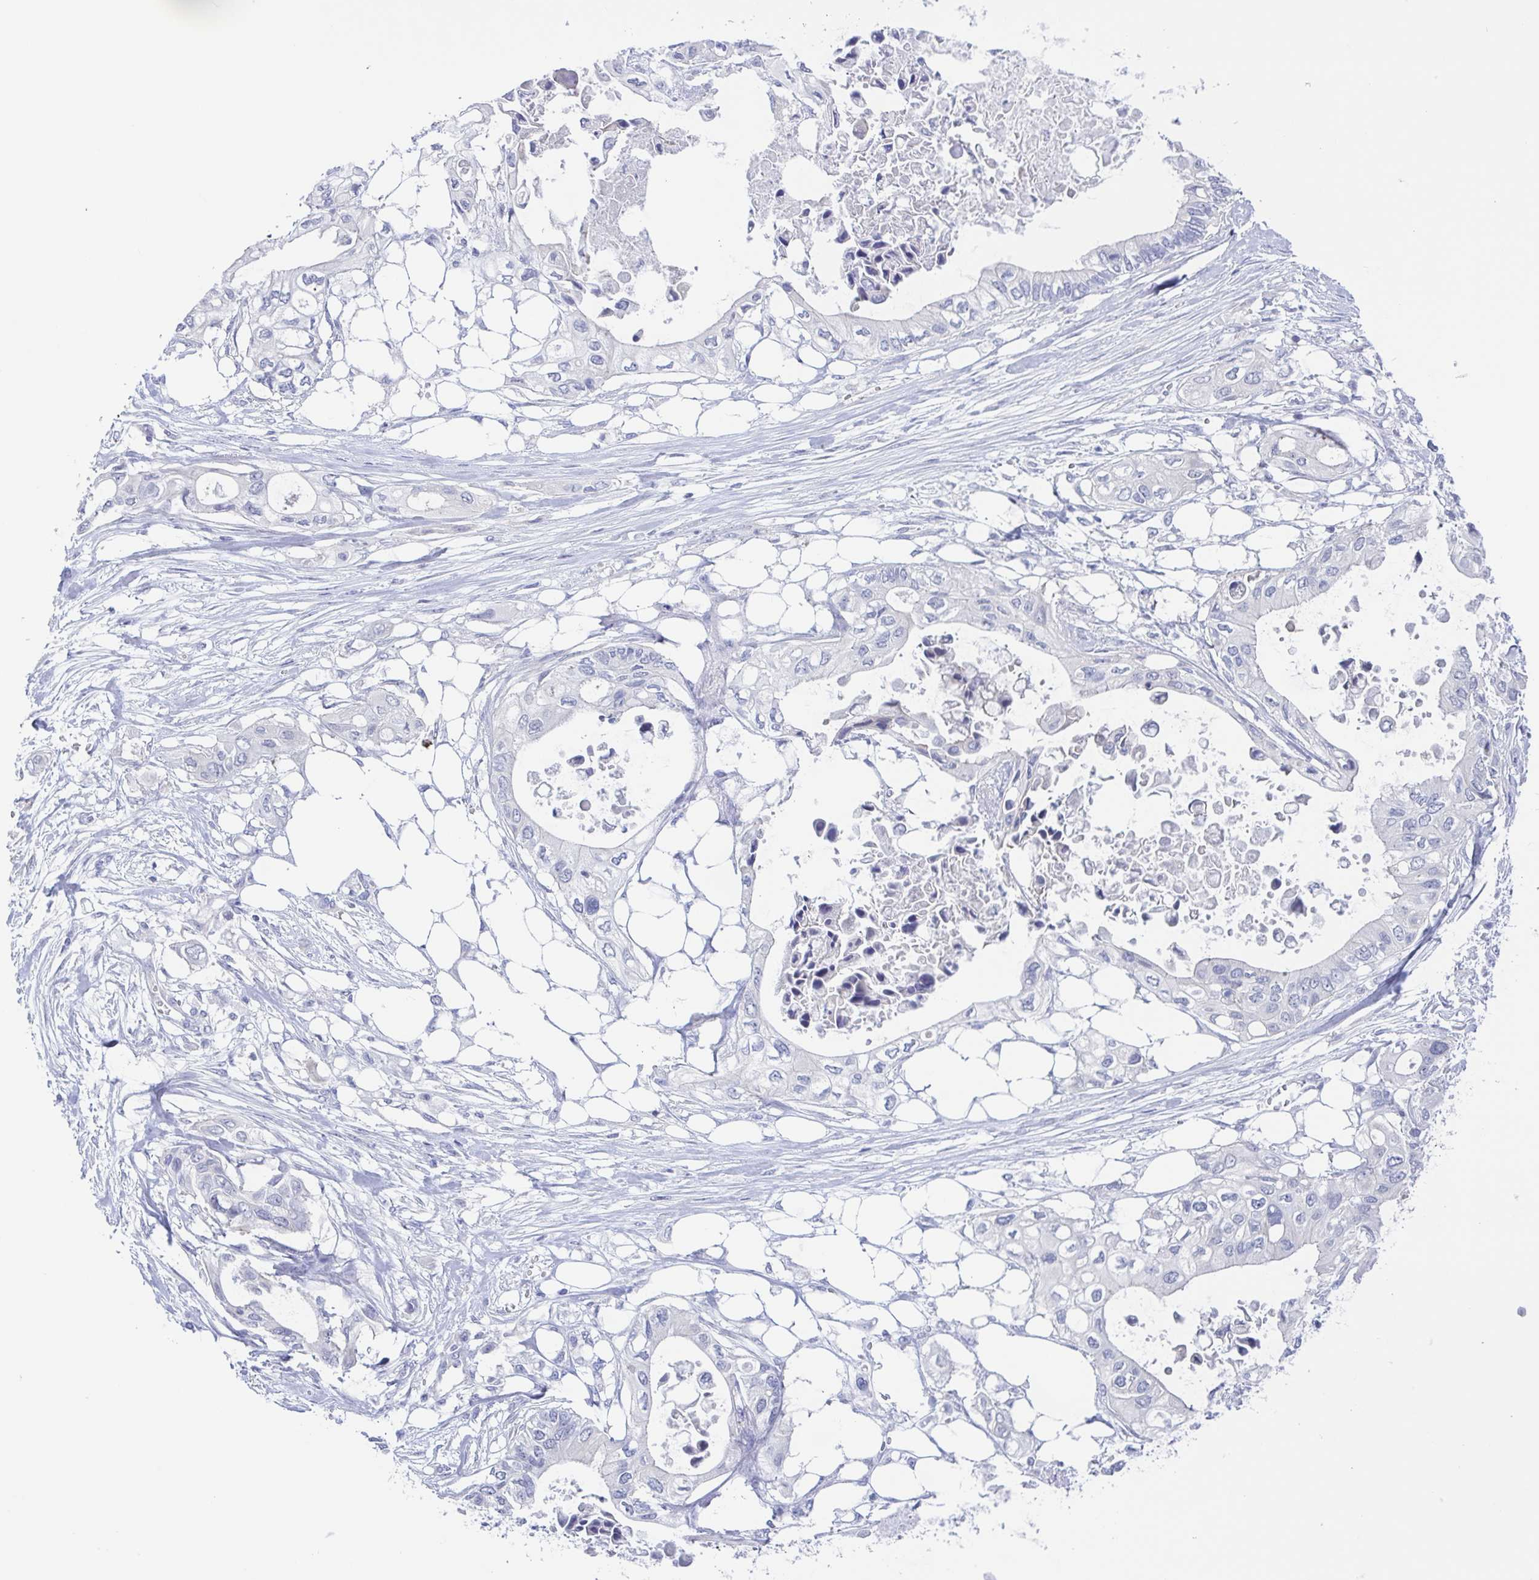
{"staining": {"intensity": "negative", "quantity": "none", "location": "none"}, "tissue": "pancreatic cancer", "cell_type": "Tumor cells", "image_type": "cancer", "snomed": [{"axis": "morphology", "description": "Adenocarcinoma, NOS"}, {"axis": "topography", "description": "Pancreas"}], "caption": "Pancreatic cancer (adenocarcinoma) stained for a protein using immunohistochemistry shows no expression tumor cells.", "gene": "TEX12", "patient": {"sex": "female", "age": 63}}